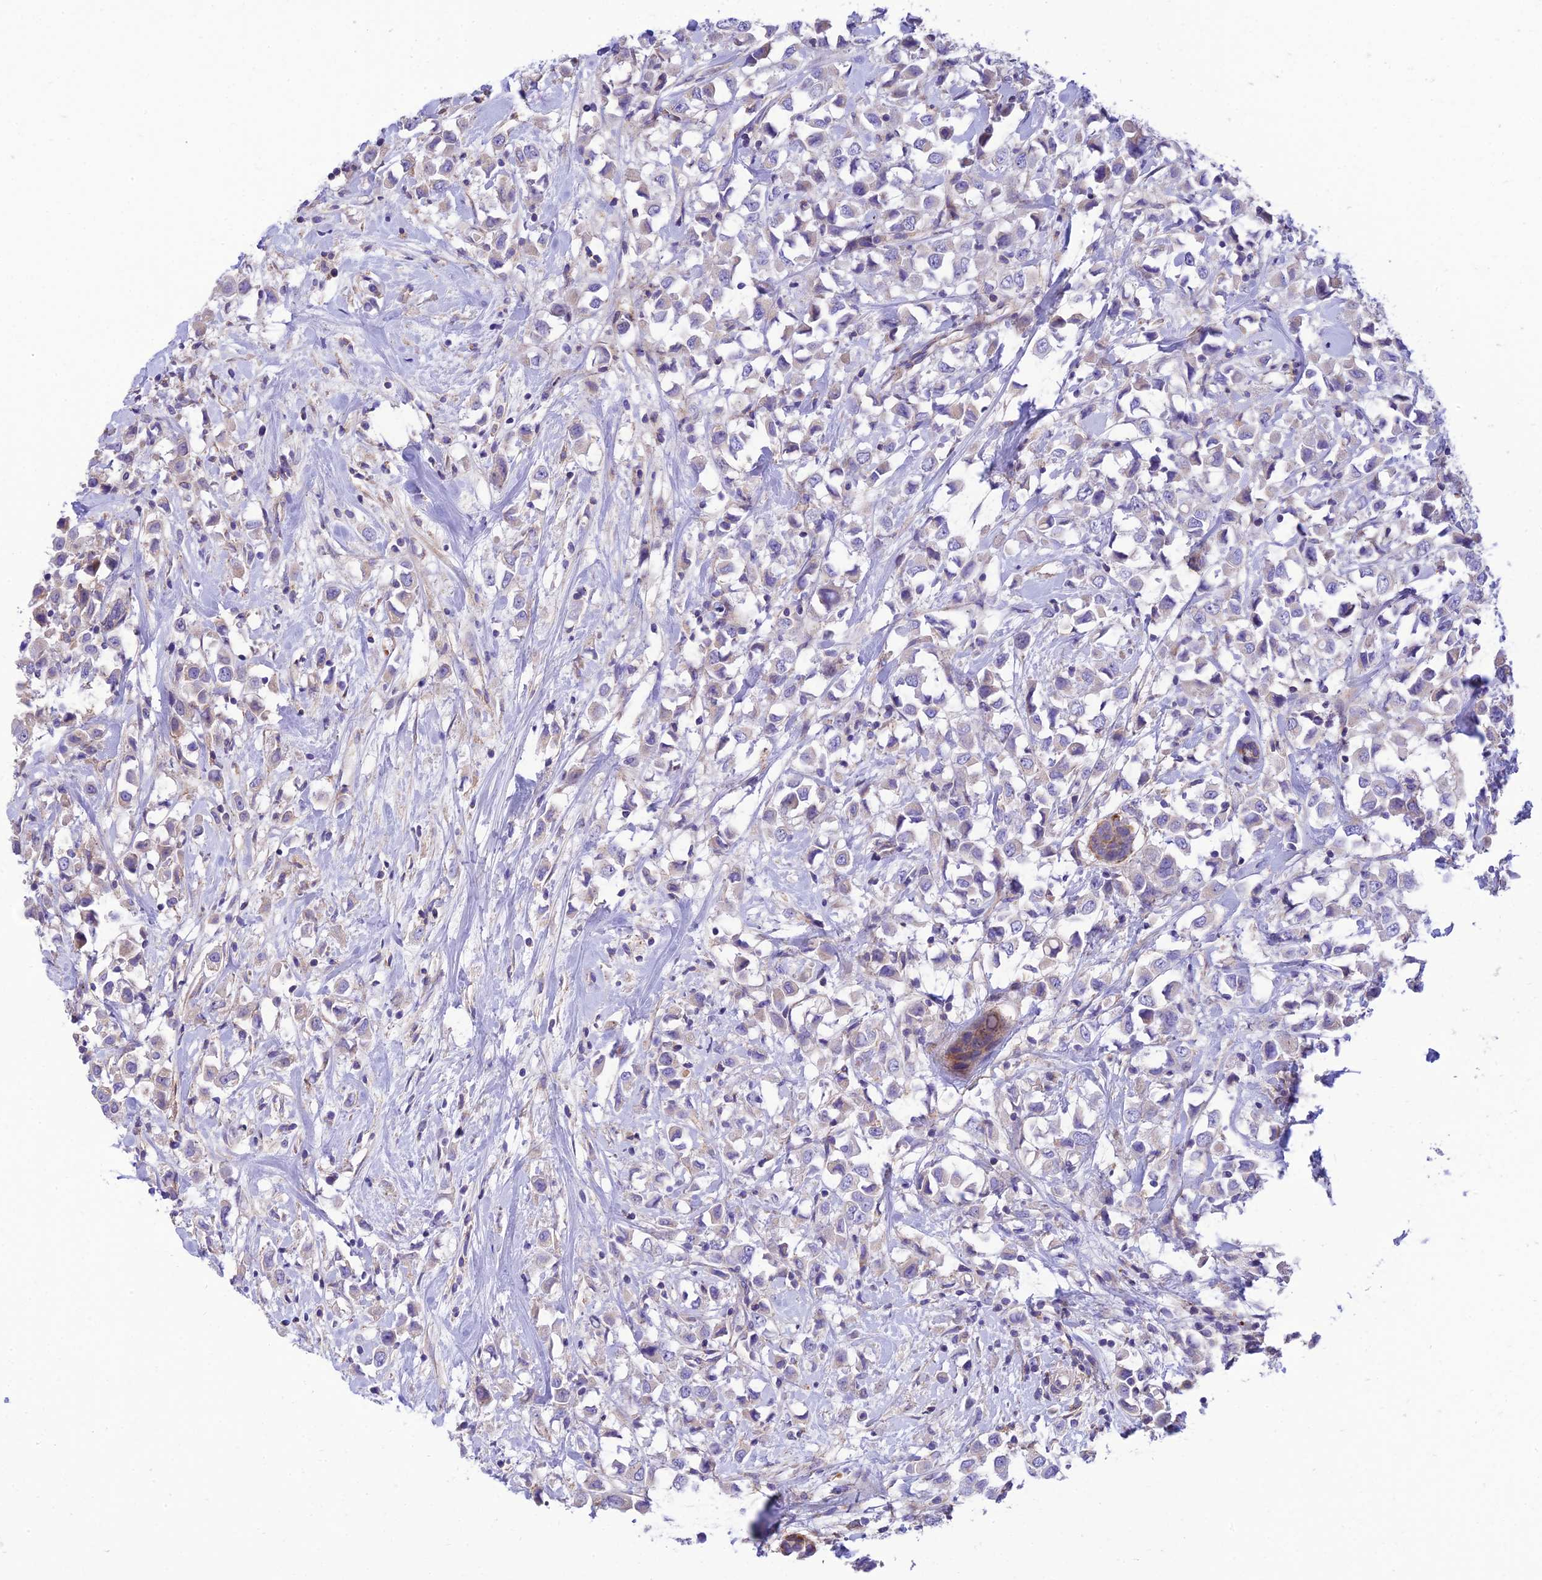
{"staining": {"intensity": "weak", "quantity": "<25%", "location": "cytoplasmic/membranous"}, "tissue": "breast cancer", "cell_type": "Tumor cells", "image_type": "cancer", "snomed": [{"axis": "morphology", "description": "Duct carcinoma"}, {"axis": "topography", "description": "Breast"}], "caption": "This is an immunohistochemistry (IHC) histopathology image of breast infiltrating ductal carcinoma. There is no positivity in tumor cells.", "gene": "CCDC157", "patient": {"sex": "female", "age": 61}}